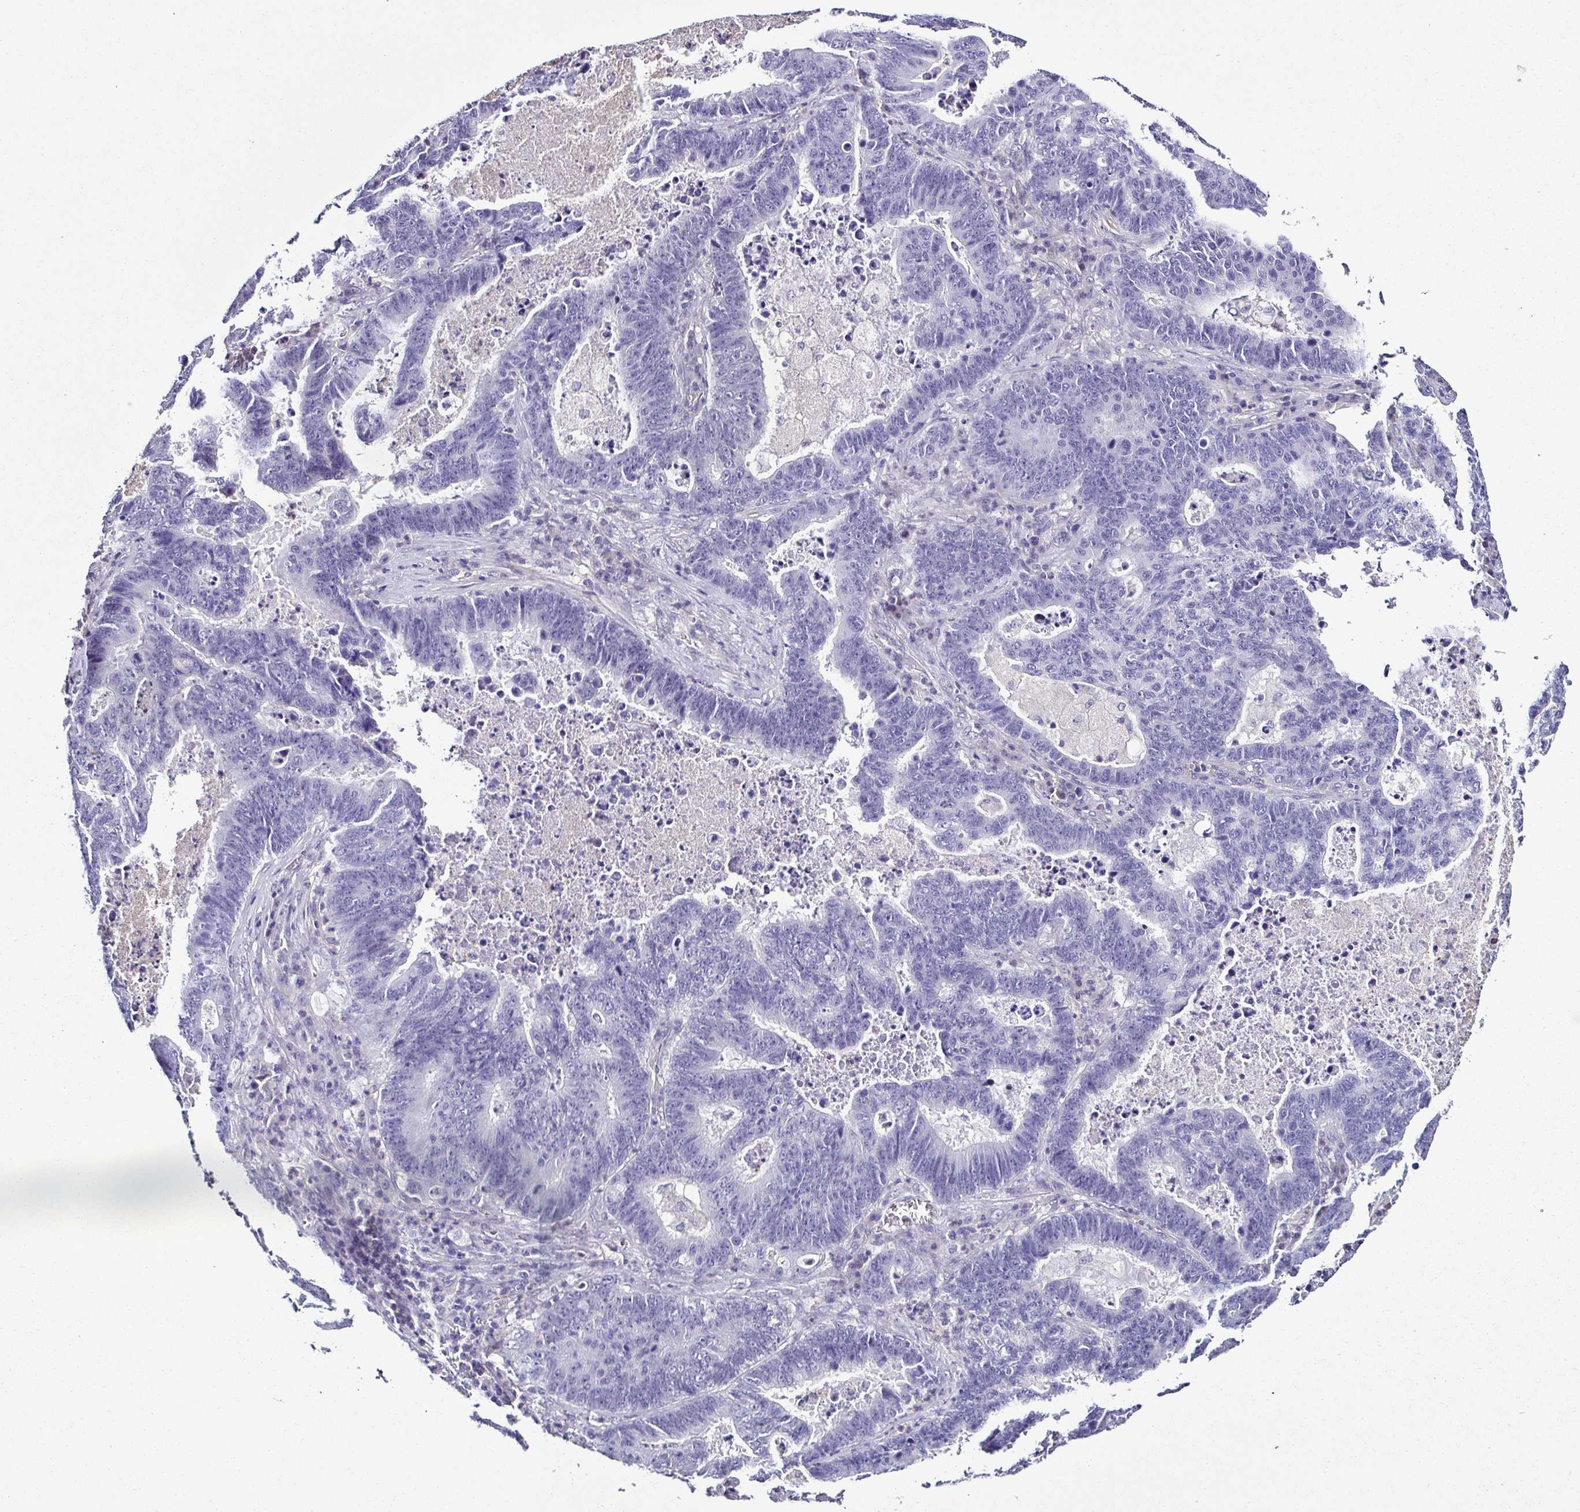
{"staining": {"intensity": "negative", "quantity": "none", "location": "none"}, "tissue": "lung cancer", "cell_type": "Tumor cells", "image_type": "cancer", "snomed": [{"axis": "morphology", "description": "Aneuploidy"}, {"axis": "morphology", "description": "Adenocarcinoma, NOS"}, {"axis": "morphology", "description": "Adenocarcinoma primary or metastatic"}, {"axis": "topography", "description": "Lung"}], "caption": "Protein analysis of lung cancer demonstrates no significant expression in tumor cells.", "gene": "TNNT2", "patient": {"sex": "female", "age": 75}}